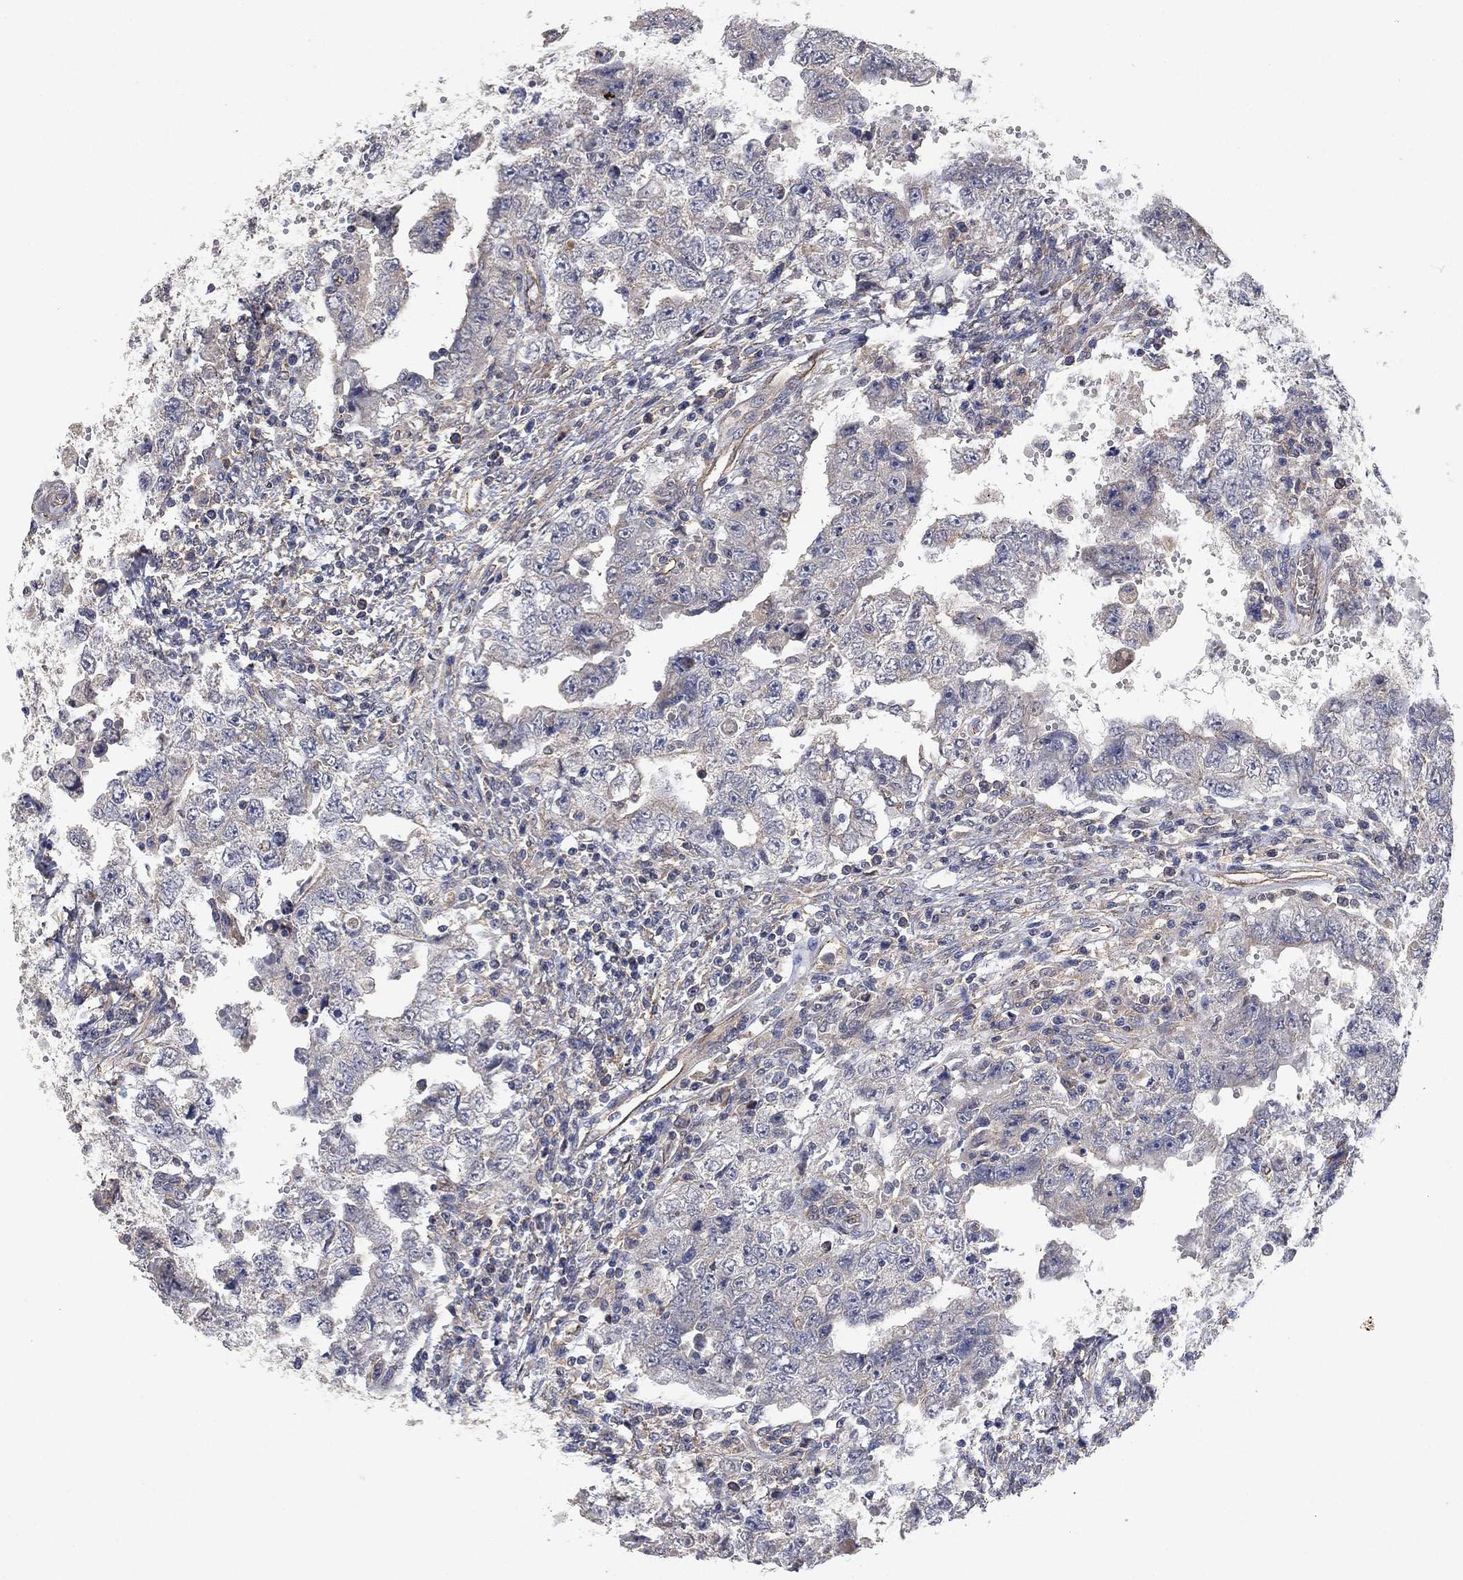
{"staining": {"intensity": "negative", "quantity": "none", "location": "none"}, "tissue": "testis cancer", "cell_type": "Tumor cells", "image_type": "cancer", "snomed": [{"axis": "morphology", "description": "Carcinoma, Embryonal, NOS"}, {"axis": "topography", "description": "Testis"}], "caption": "A histopathology image of testis cancer (embryonal carcinoma) stained for a protein reveals no brown staining in tumor cells.", "gene": "MCUR1", "patient": {"sex": "male", "age": 26}}